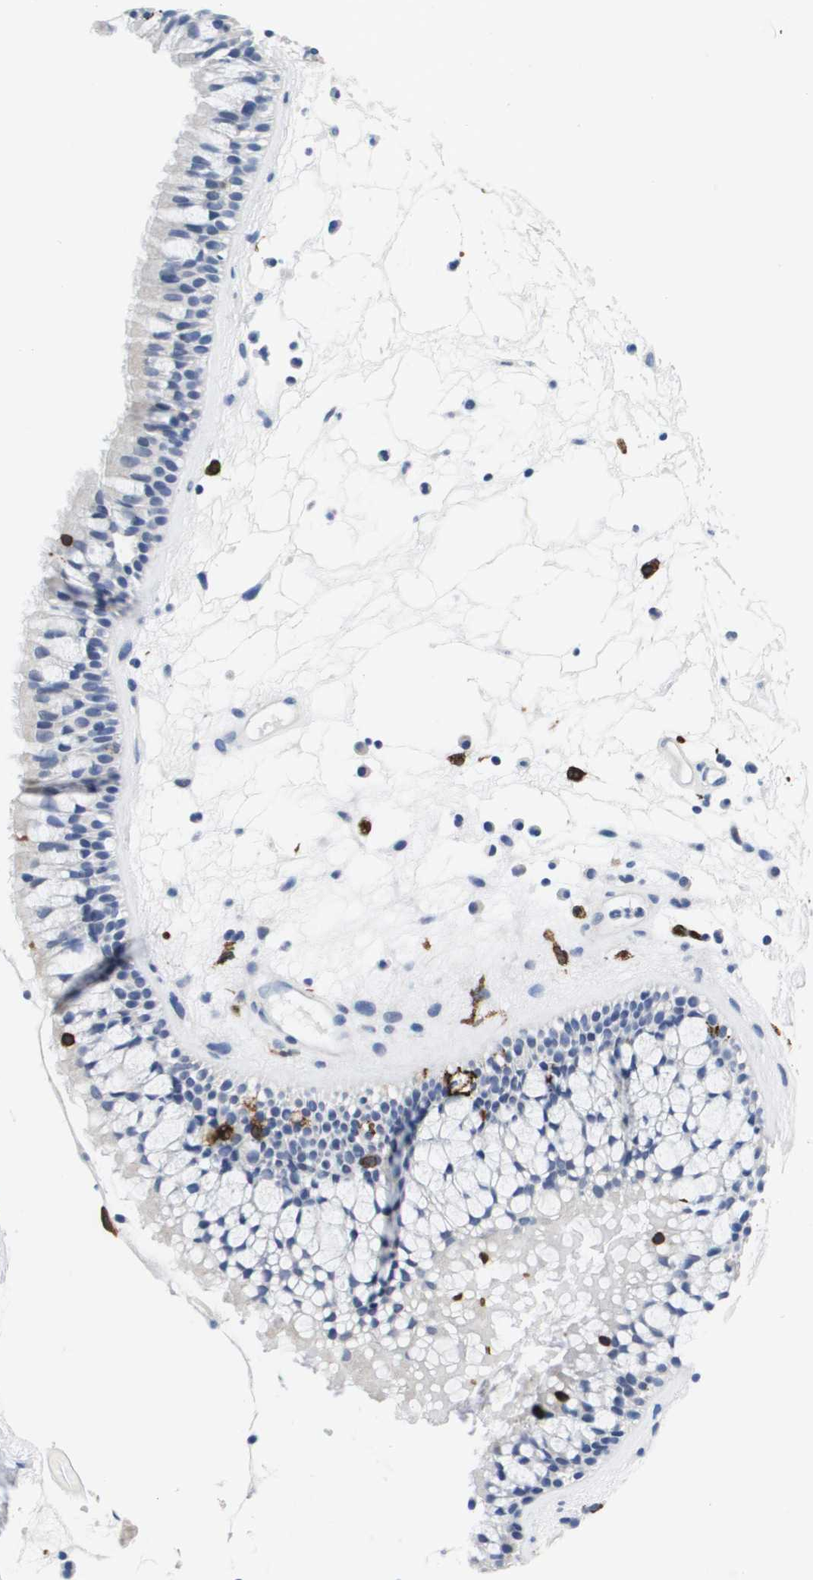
{"staining": {"intensity": "negative", "quantity": "none", "location": "none"}, "tissue": "nasopharynx", "cell_type": "Respiratory epithelial cells", "image_type": "normal", "snomed": [{"axis": "morphology", "description": "Normal tissue, NOS"}, {"axis": "morphology", "description": "Inflammation, NOS"}, {"axis": "topography", "description": "Nasopharynx"}], "caption": "DAB immunohistochemical staining of unremarkable human nasopharynx displays no significant expression in respiratory epithelial cells. The staining was performed using DAB to visualize the protein expression in brown, while the nuclei were stained in blue with hematoxylin (Magnification: 20x).", "gene": "HMOX1", "patient": {"sex": "male", "age": 48}}